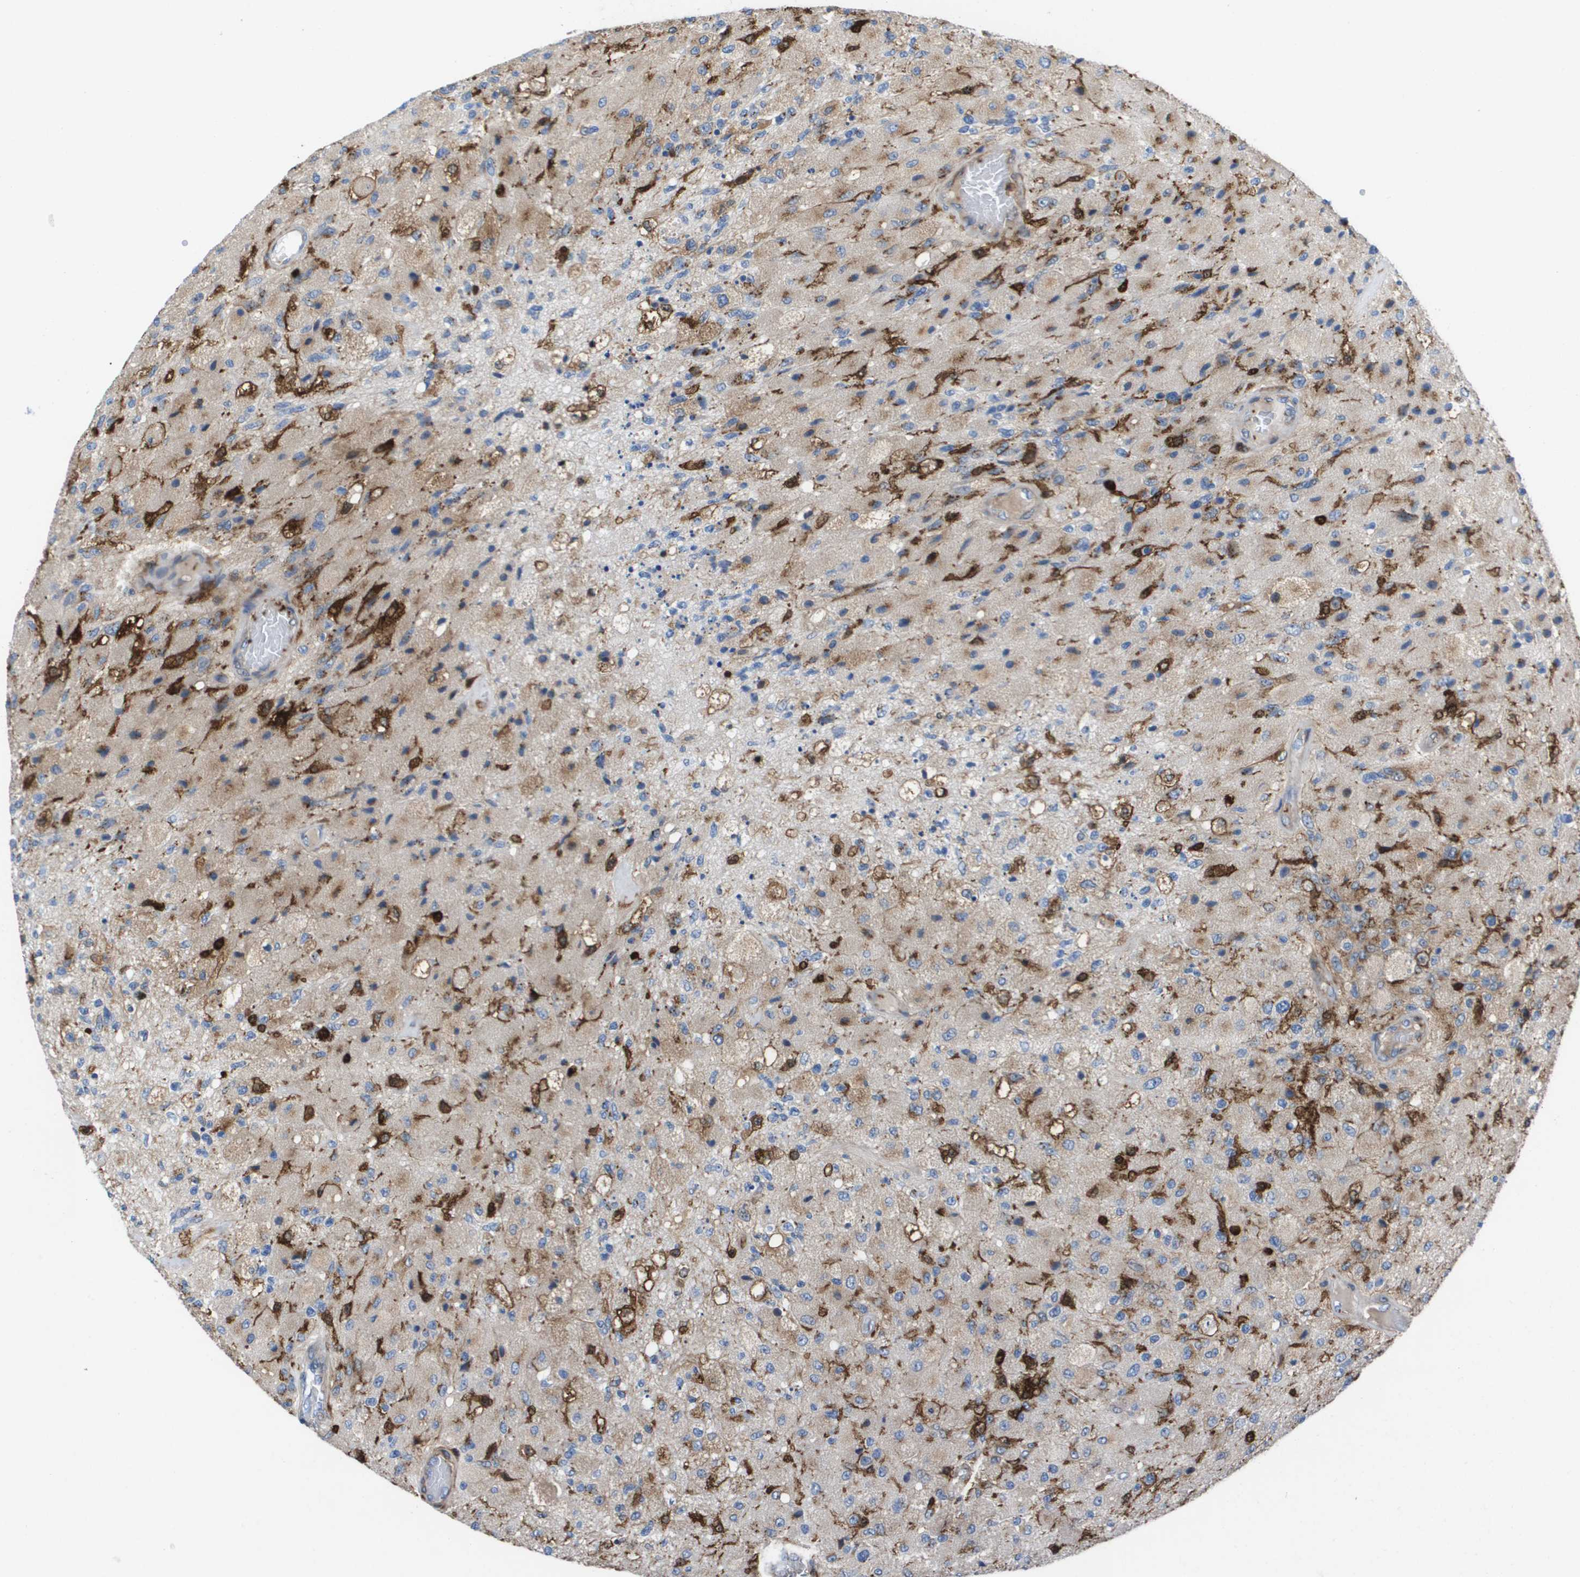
{"staining": {"intensity": "weak", "quantity": "25%-75%", "location": "cytoplasmic/membranous"}, "tissue": "glioma", "cell_type": "Tumor cells", "image_type": "cancer", "snomed": [{"axis": "morphology", "description": "Normal tissue, NOS"}, {"axis": "morphology", "description": "Glioma, malignant, High grade"}, {"axis": "topography", "description": "Cerebral cortex"}], "caption": "Protein staining exhibits weak cytoplasmic/membranous staining in approximately 25%-75% of tumor cells in glioma.", "gene": "SLC37A2", "patient": {"sex": "male", "age": 77}}